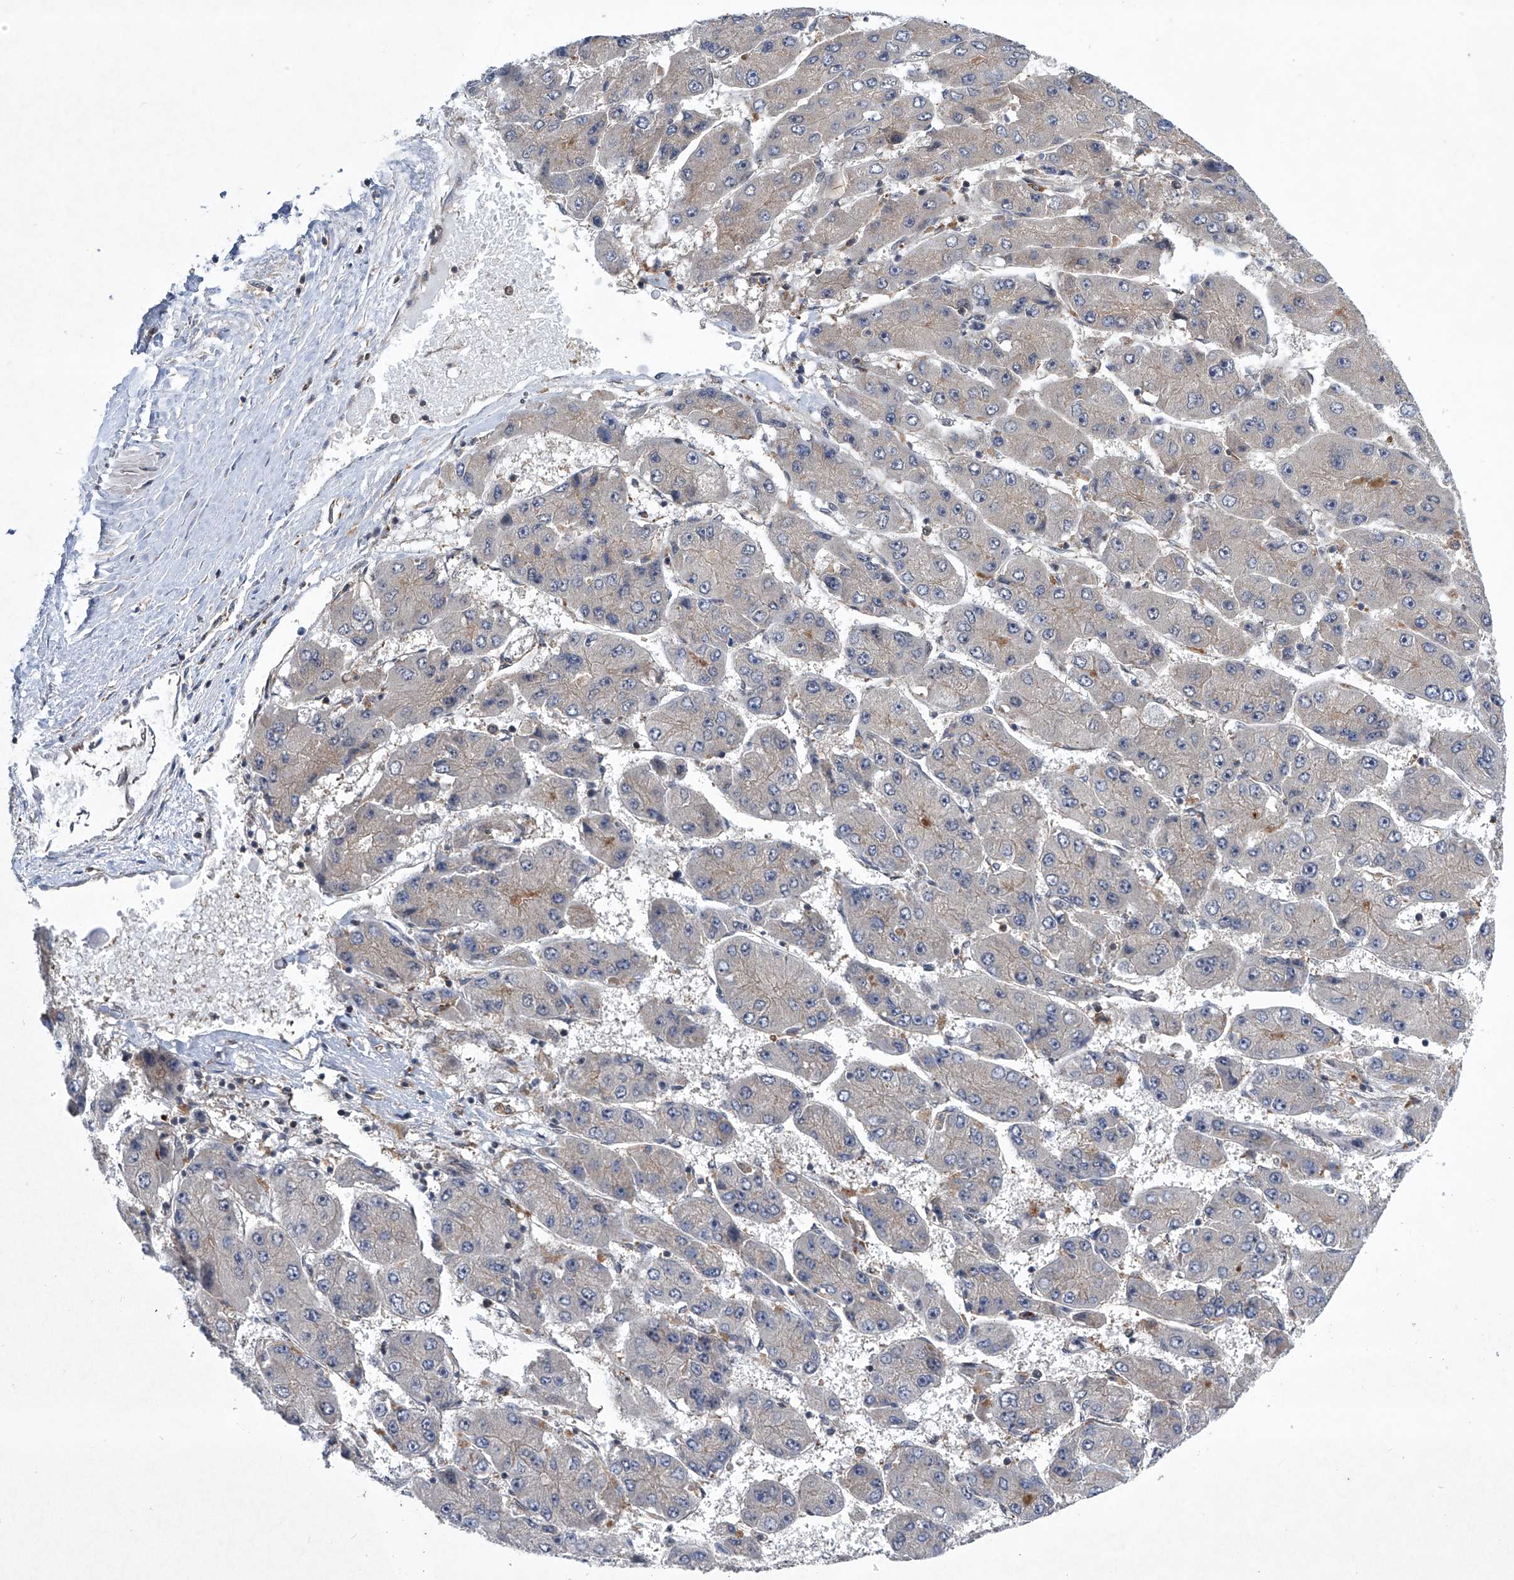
{"staining": {"intensity": "negative", "quantity": "none", "location": "none"}, "tissue": "liver cancer", "cell_type": "Tumor cells", "image_type": "cancer", "snomed": [{"axis": "morphology", "description": "Carcinoma, Hepatocellular, NOS"}, {"axis": "topography", "description": "Liver"}], "caption": "An immunohistochemistry (IHC) photomicrograph of liver hepatocellular carcinoma is shown. There is no staining in tumor cells of liver hepatocellular carcinoma.", "gene": "CISH", "patient": {"sex": "female", "age": 61}}